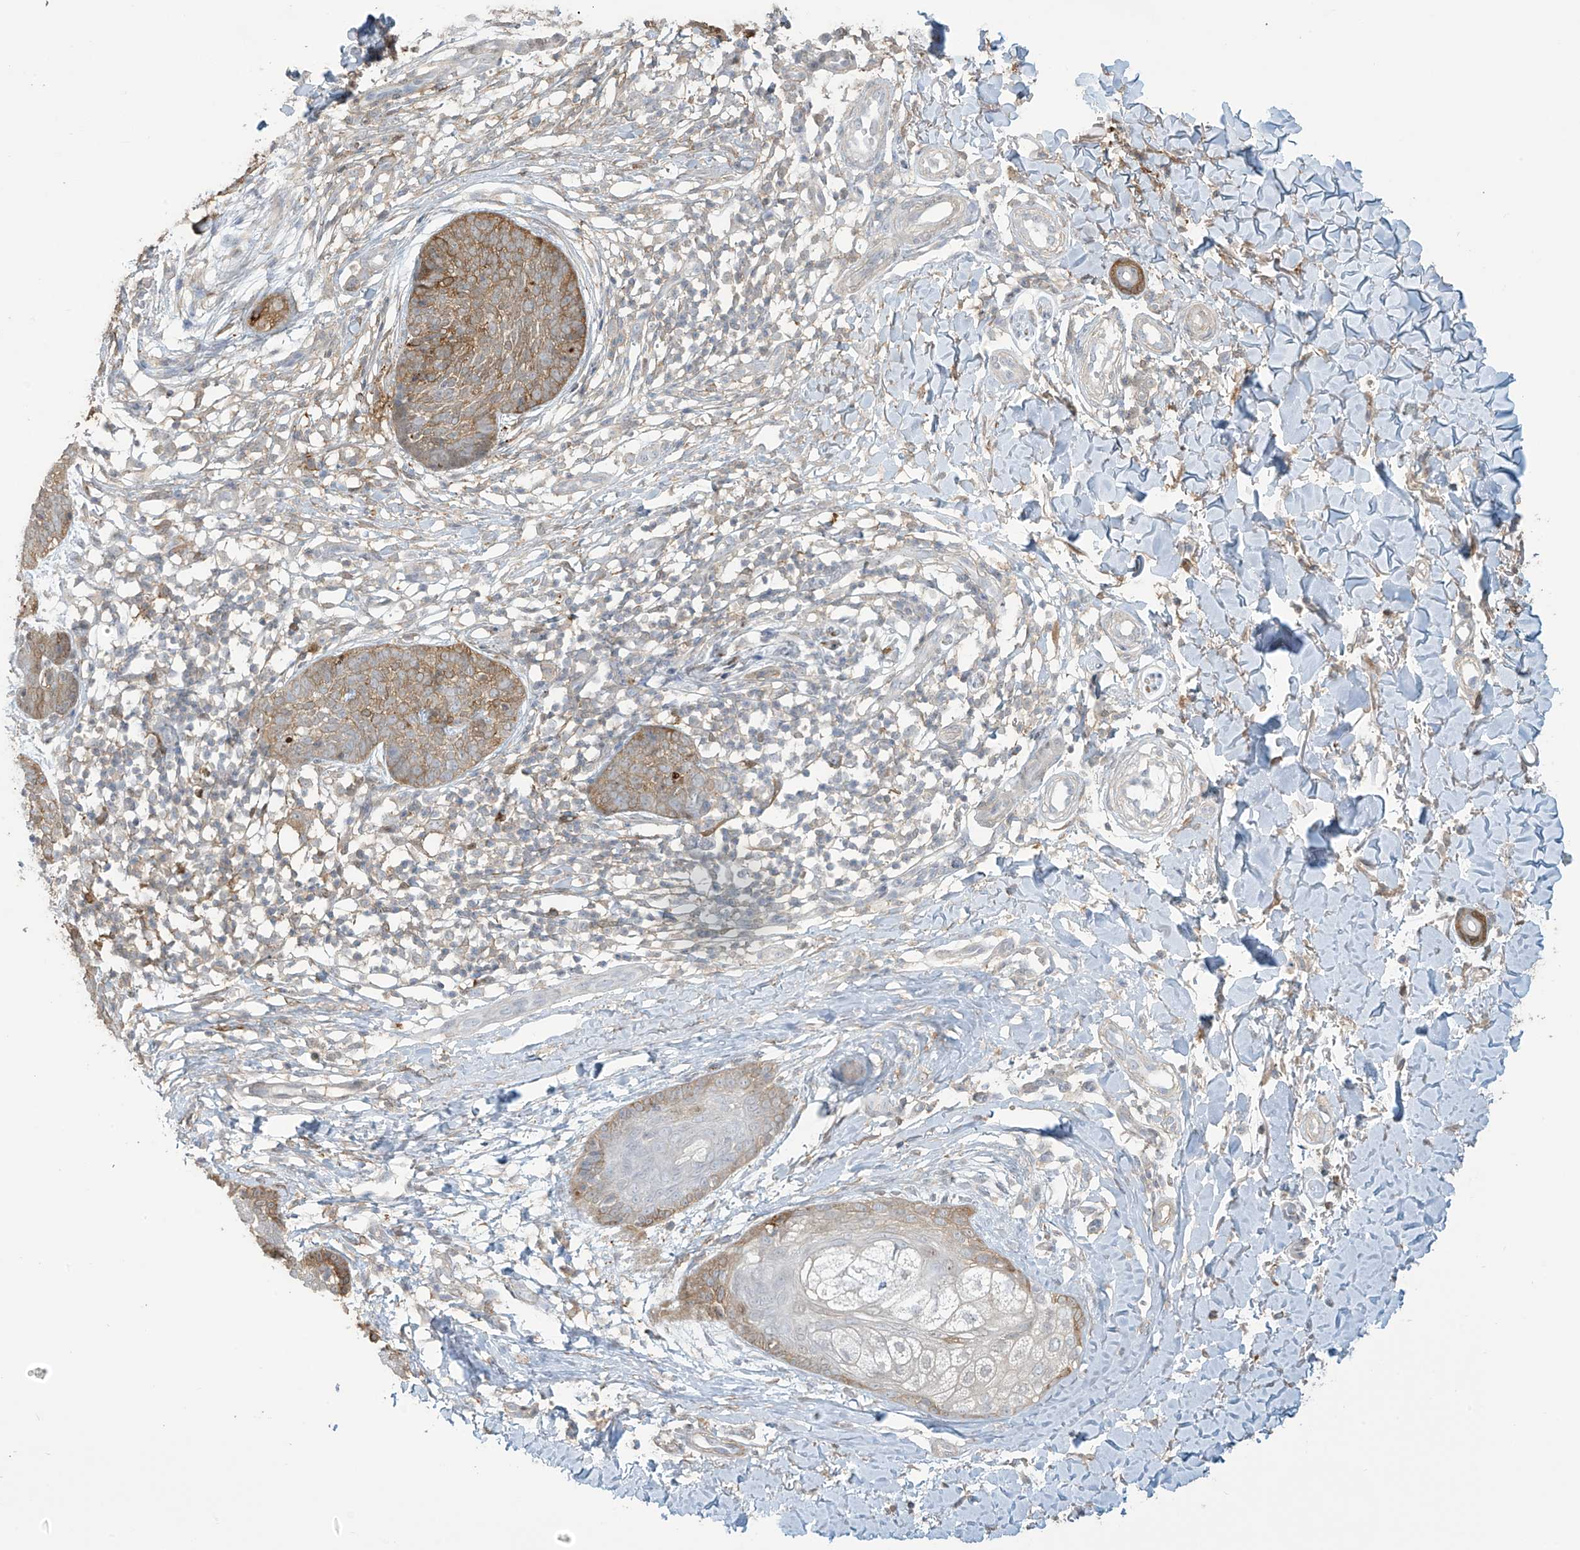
{"staining": {"intensity": "weak", "quantity": ">75%", "location": "cytoplasmic/membranous"}, "tissue": "skin cancer", "cell_type": "Tumor cells", "image_type": "cancer", "snomed": [{"axis": "morphology", "description": "Basal cell carcinoma"}, {"axis": "topography", "description": "Skin"}], "caption": "Protein expression analysis of human skin basal cell carcinoma reveals weak cytoplasmic/membranous expression in approximately >75% of tumor cells.", "gene": "TAGAP", "patient": {"sex": "female", "age": 64}}